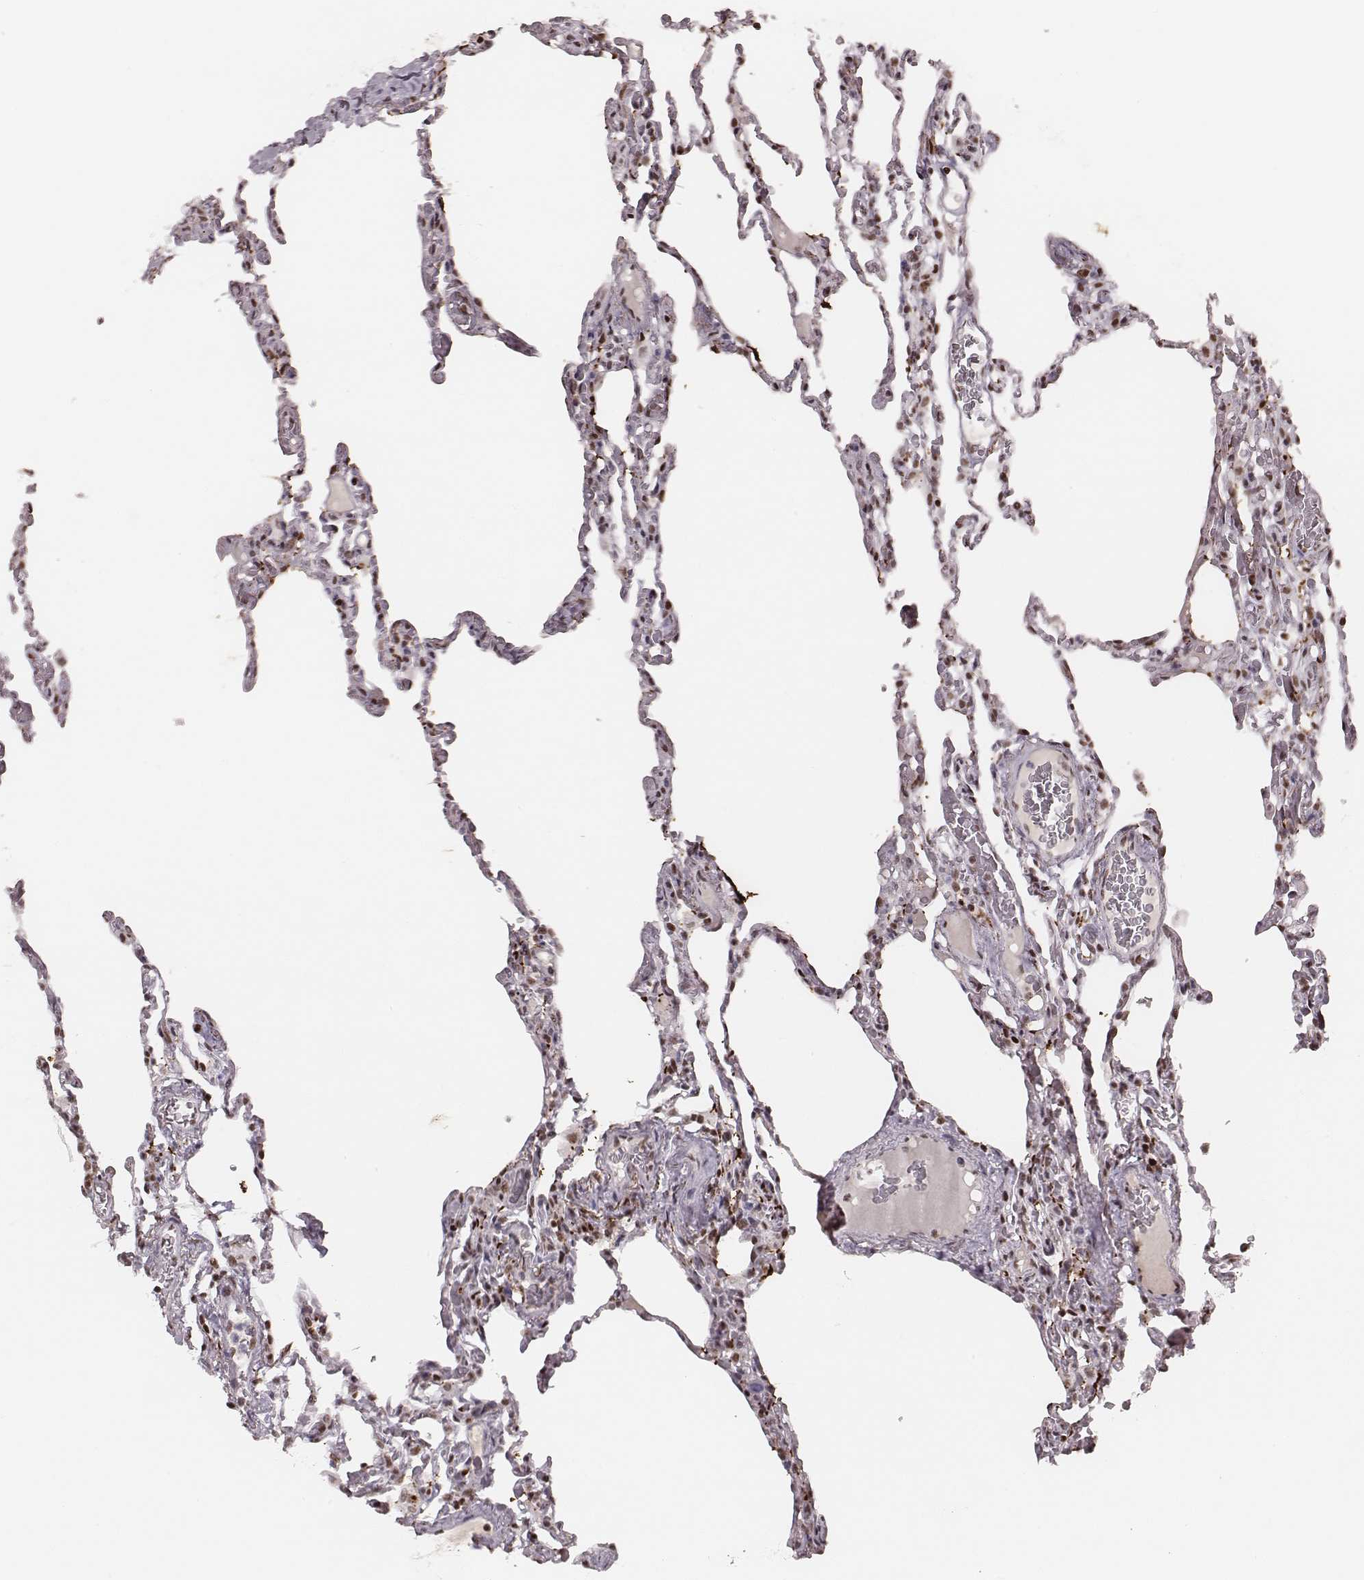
{"staining": {"intensity": "moderate", "quantity": ">75%", "location": "nuclear"}, "tissue": "lung", "cell_type": "Alveolar cells", "image_type": "normal", "snomed": [{"axis": "morphology", "description": "Normal tissue, NOS"}, {"axis": "topography", "description": "Lung"}], "caption": "A brown stain labels moderate nuclear expression of a protein in alveolar cells of unremarkable lung. The staining was performed using DAB, with brown indicating positive protein expression. Nuclei are stained blue with hematoxylin.", "gene": "PARP1", "patient": {"sex": "female", "age": 43}}